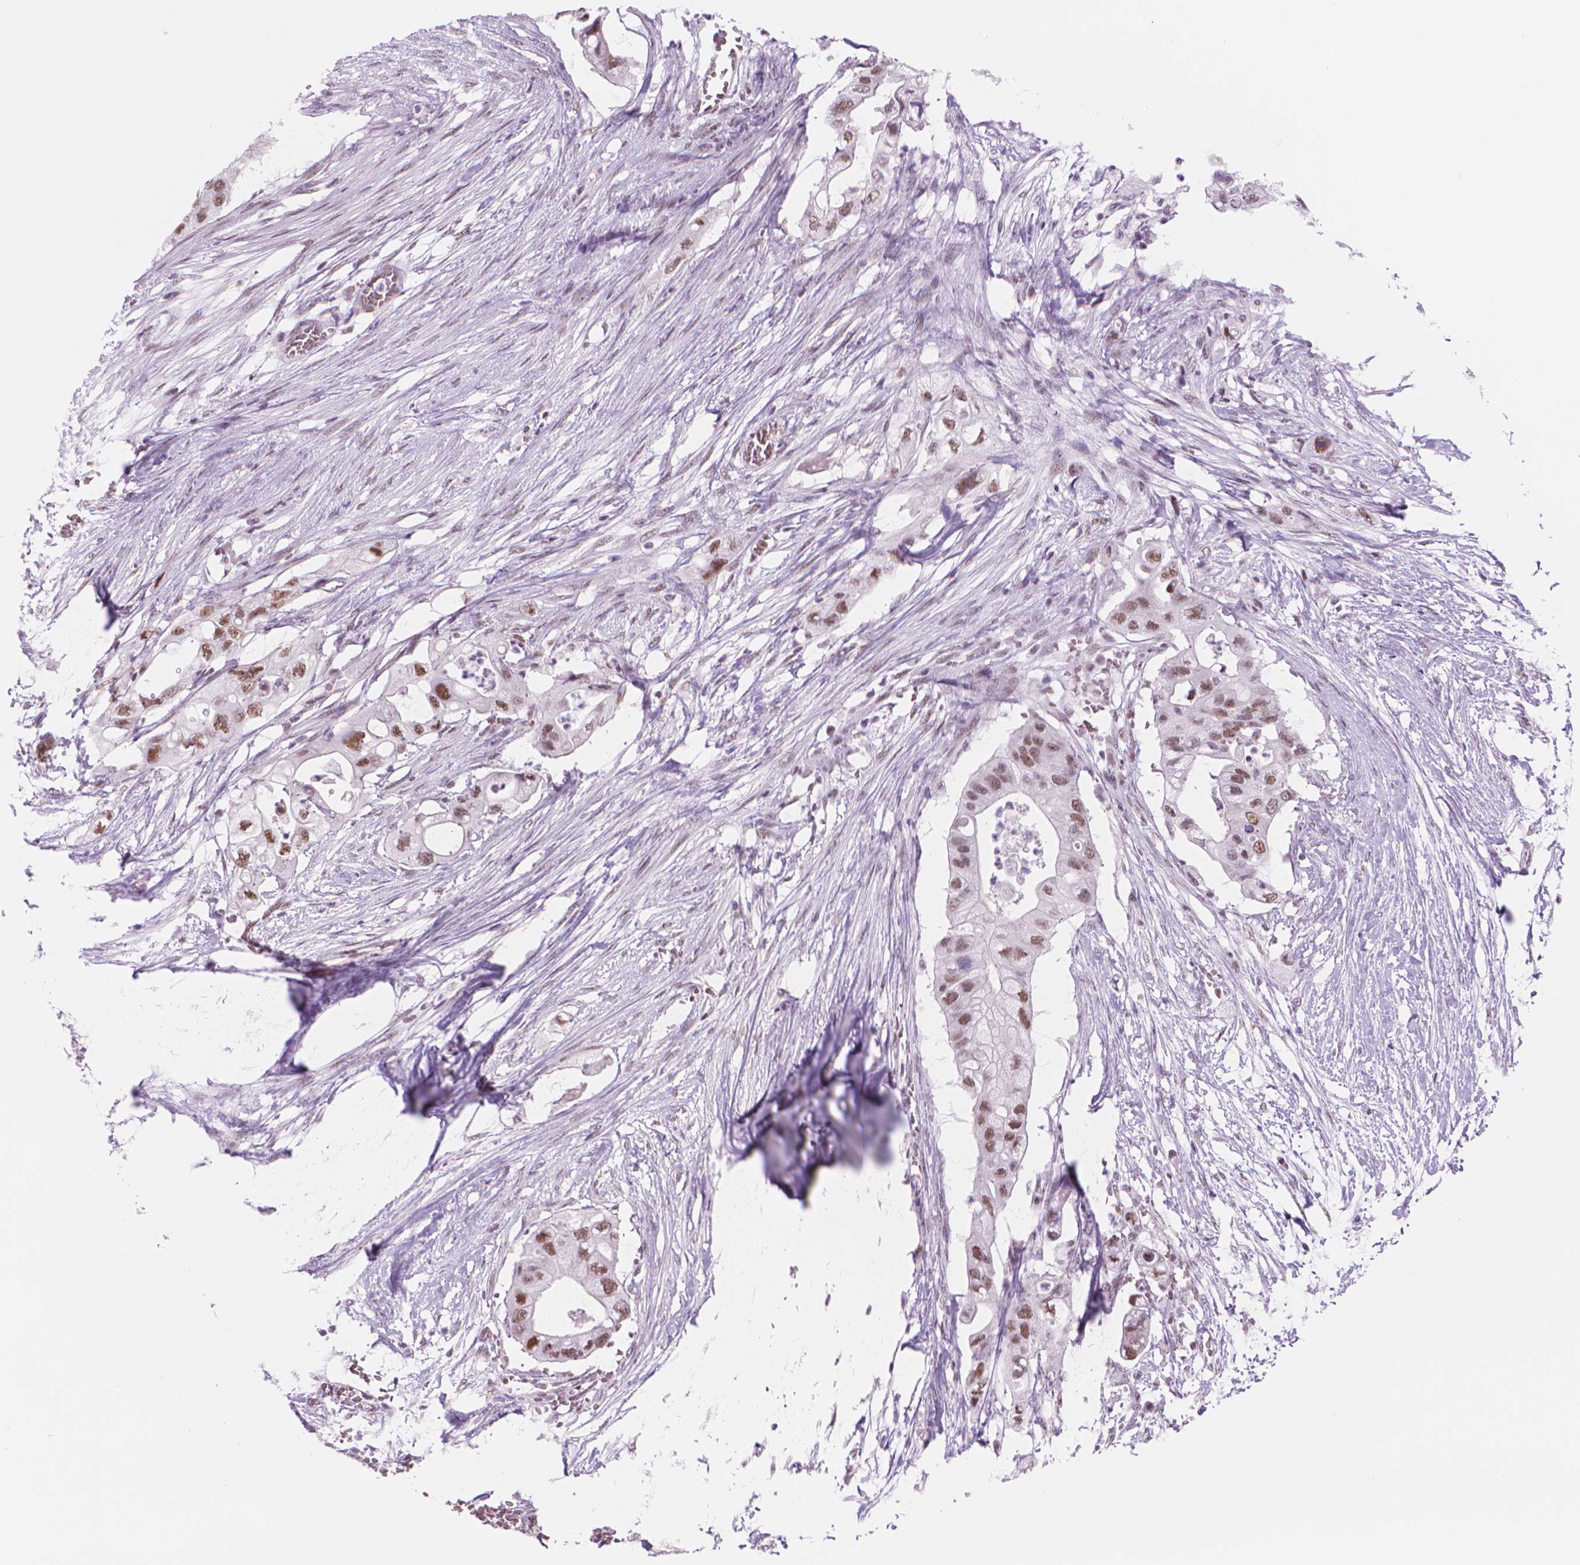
{"staining": {"intensity": "moderate", "quantity": ">75%", "location": "nuclear"}, "tissue": "pancreatic cancer", "cell_type": "Tumor cells", "image_type": "cancer", "snomed": [{"axis": "morphology", "description": "Adenocarcinoma, NOS"}, {"axis": "topography", "description": "Pancreas"}], "caption": "Immunohistochemical staining of pancreatic adenocarcinoma shows medium levels of moderate nuclear protein positivity in approximately >75% of tumor cells.", "gene": "POLR3D", "patient": {"sex": "female", "age": 72}}